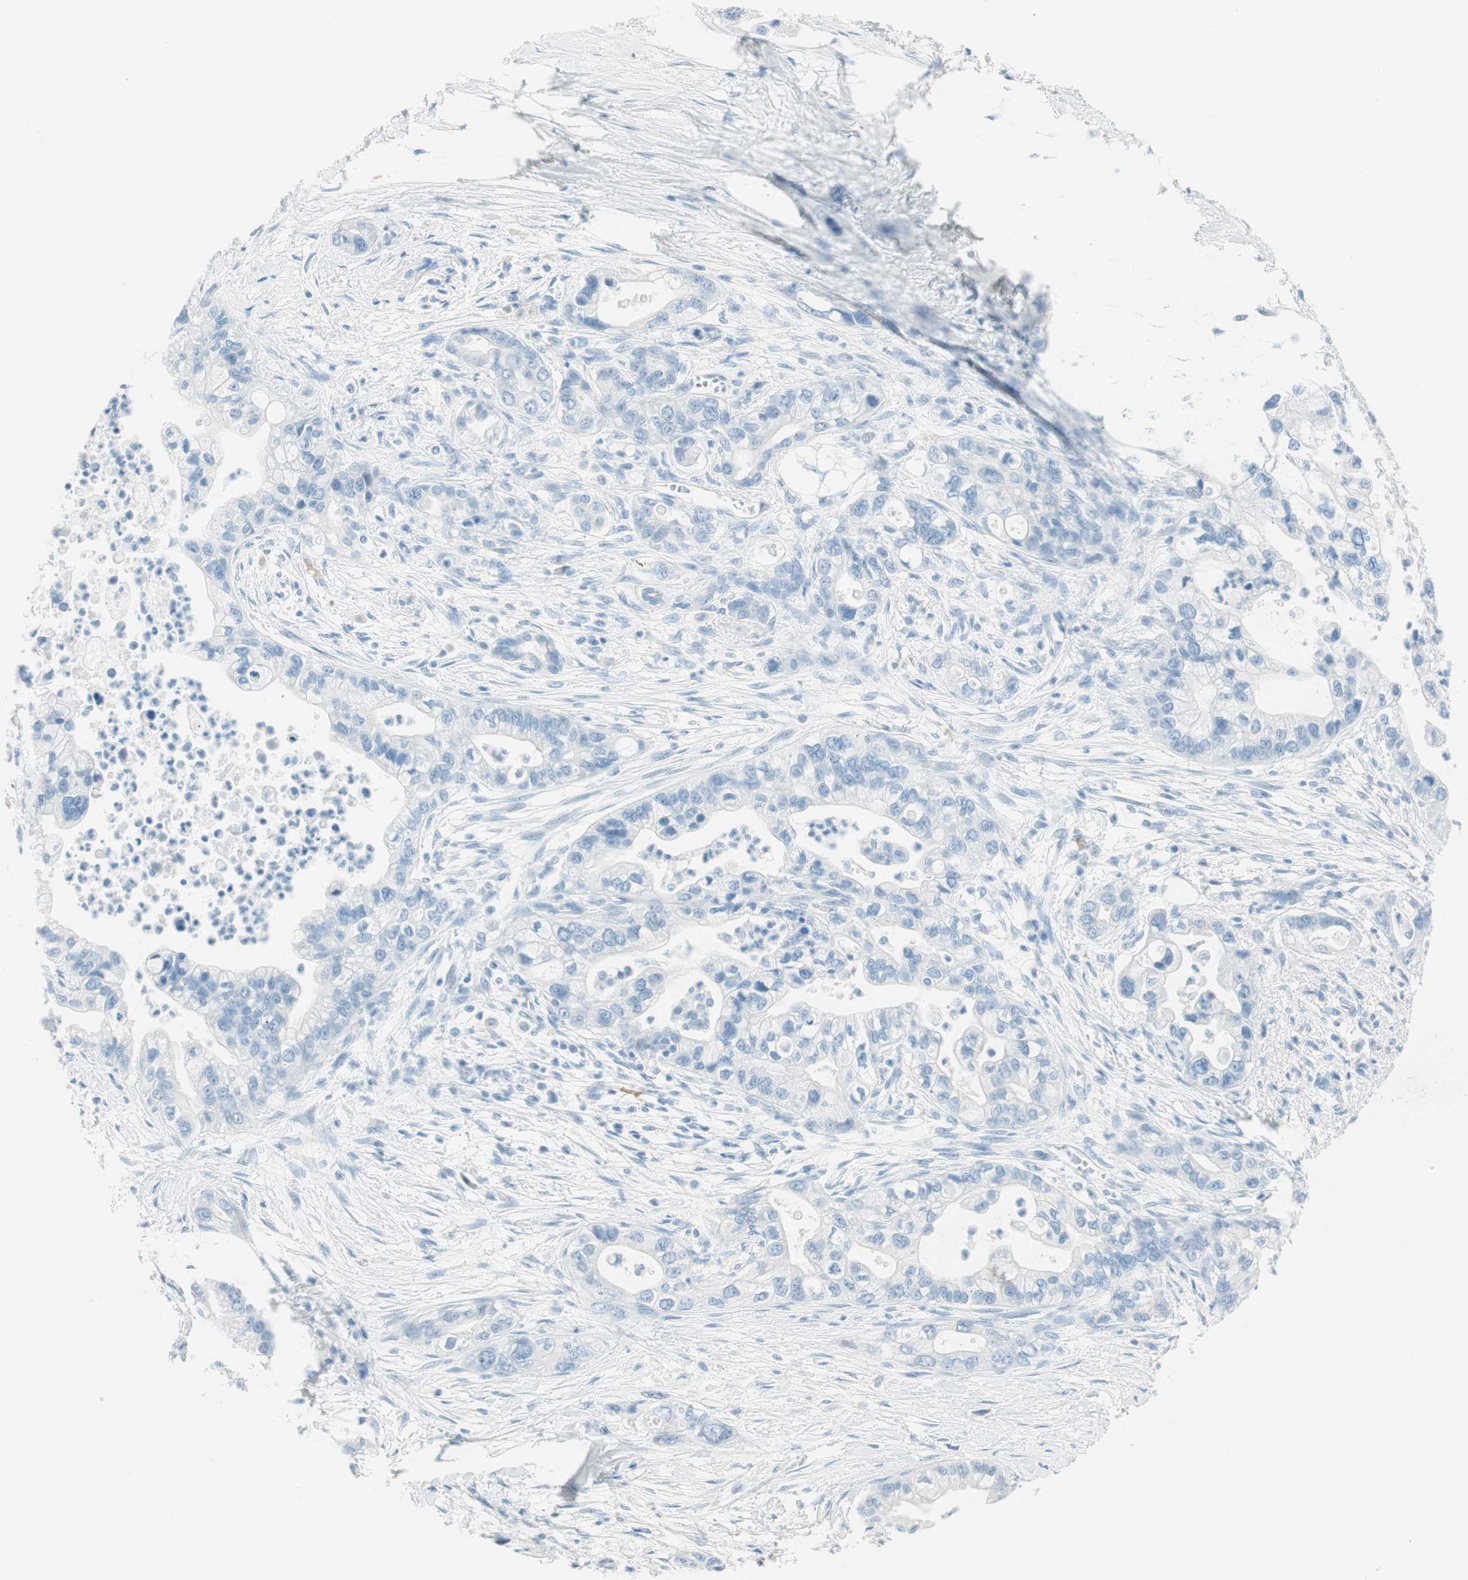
{"staining": {"intensity": "negative", "quantity": "none", "location": "none"}, "tissue": "pancreatic cancer", "cell_type": "Tumor cells", "image_type": "cancer", "snomed": [{"axis": "morphology", "description": "Adenocarcinoma, NOS"}, {"axis": "topography", "description": "Pancreas"}], "caption": "The micrograph reveals no staining of tumor cells in pancreatic cancer (adenocarcinoma).", "gene": "TNFRSF13C", "patient": {"sex": "male", "age": 70}}